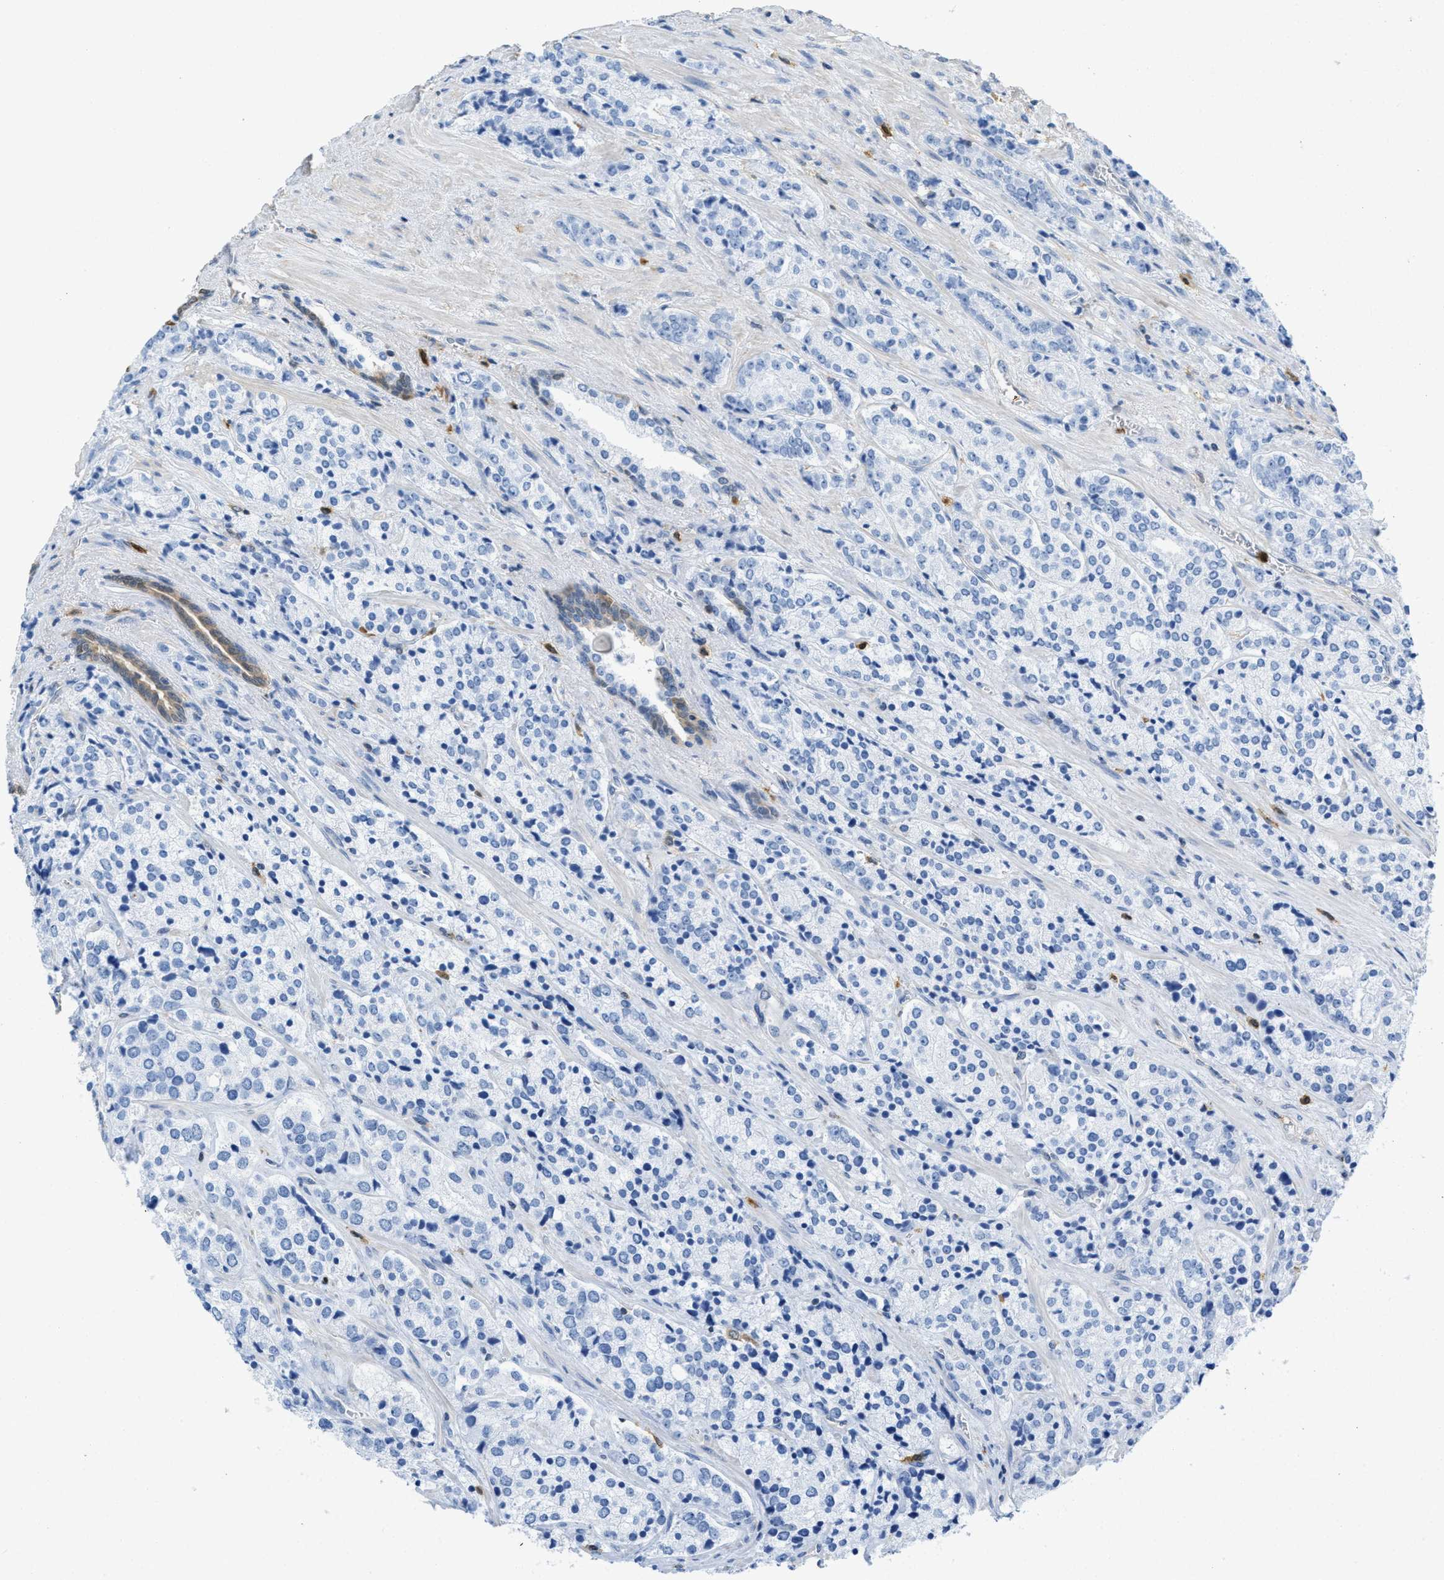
{"staining": {"intensity": "negative", "quantity": "none", "location": "none"}, "tissue": "prostate cancer", "cell_type": "Tumor cells", "image_type": "cancer", "snomed": [{"axis": "morphology", "description": "Adenocarcinoma, High grade"}, {"axis": "topography", "description": "Prostate"}], "caption": "DAB immunohistochemical staining of human adenocarcinoma (high-grade) (prostate) demonstrates no significant expression in tumor cells.", "gene": "SERPINB1", "patient": {"sex": "male", "age": 71}}